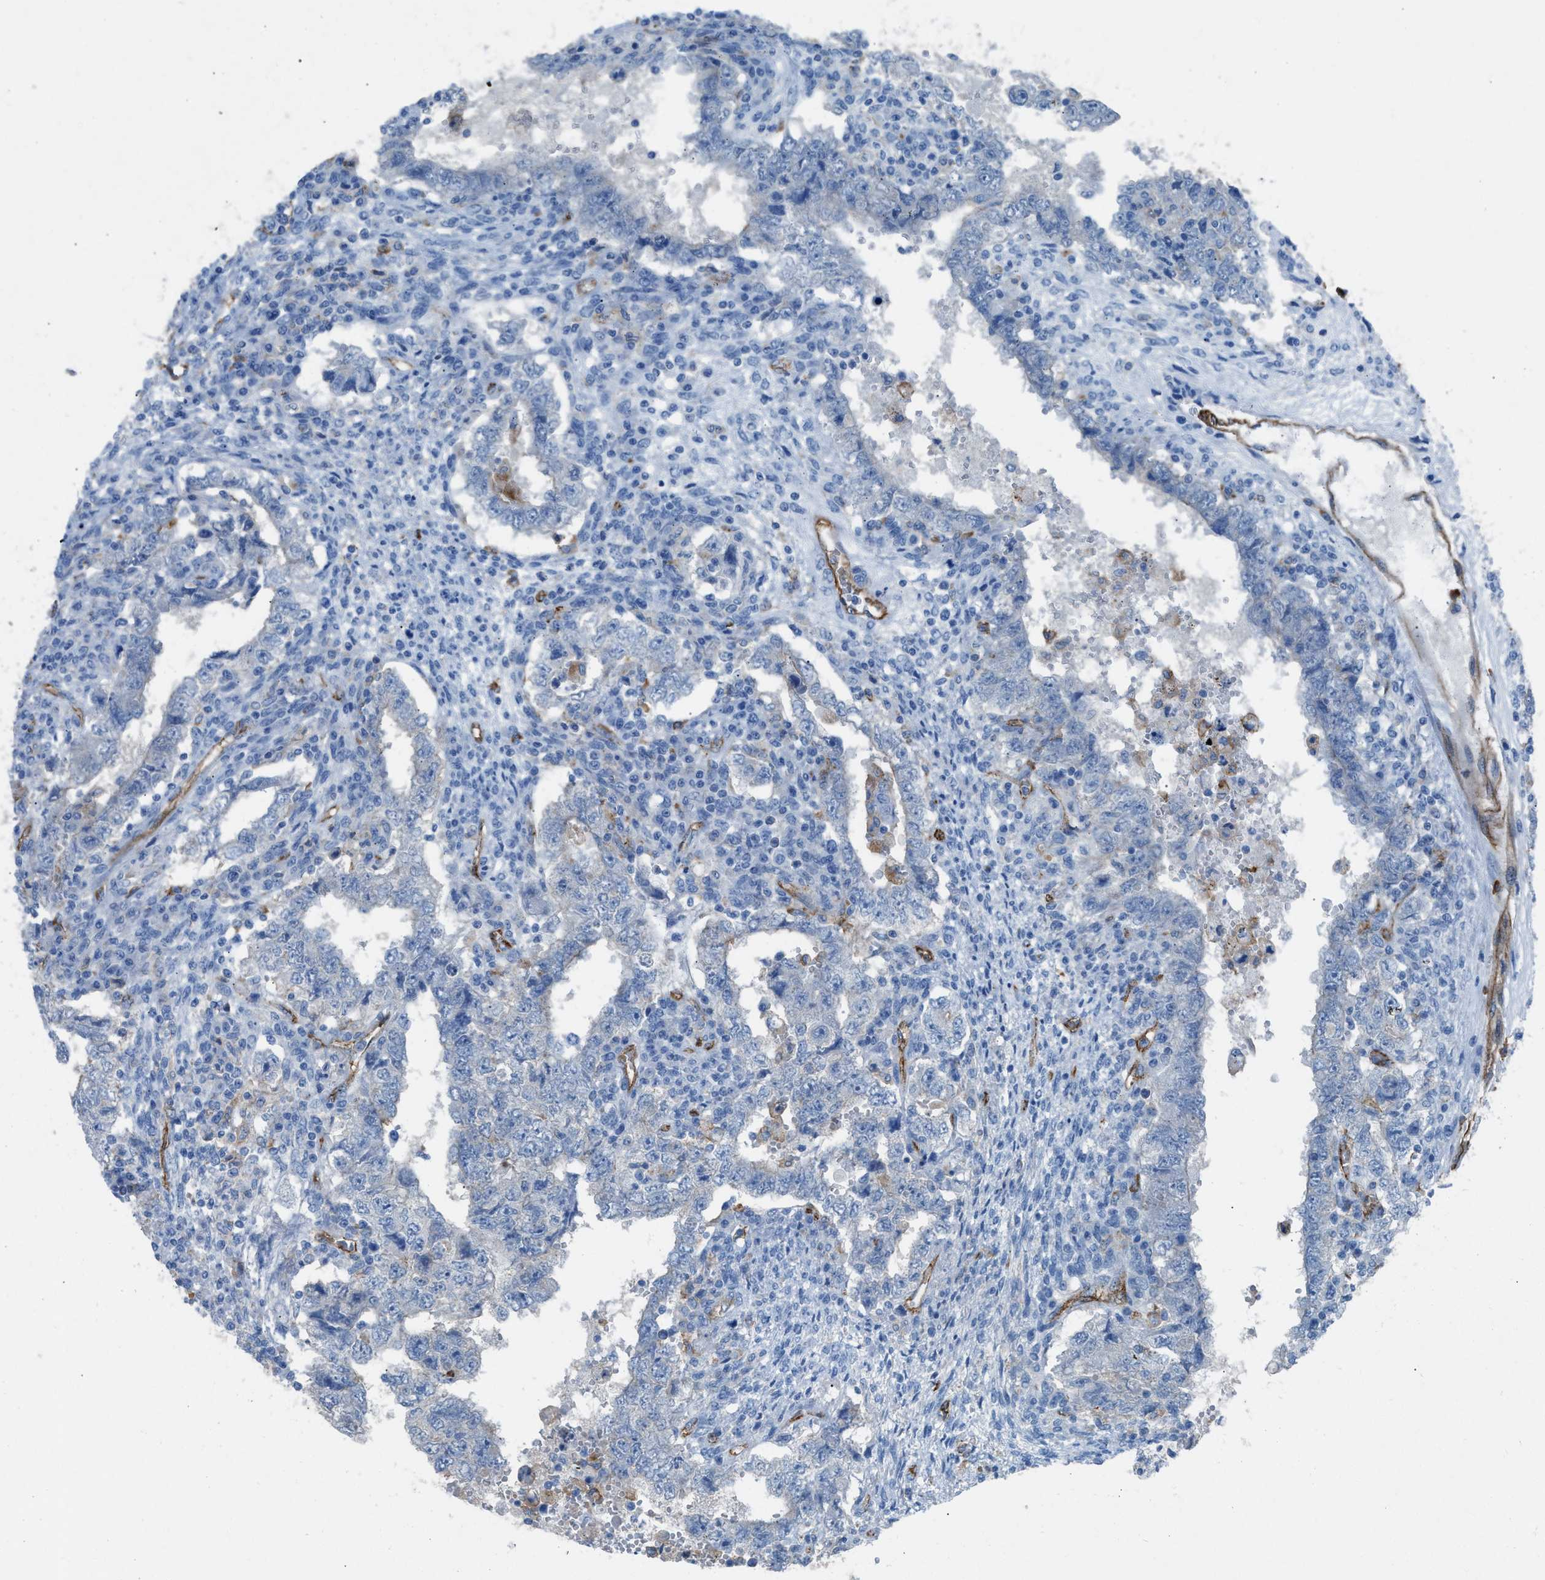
{"staining": {"intensity": "negative", "quantity": "none", "location": "none"}, "tissue": "testis cancer", "cell_type": "Tumor cells", "image_type": "cancer", "snomed": [{"axis": "morphology", "description": "Carcinoma, Embryonal, NOS"}, {"axis": "topography", "description": "Testis"}], "caption": "IHC micrograph of neoplastic tissue: testis embryonal carcinoma stained with DAB demonstrates no significant protein expression in tumor cells. (Immunohistochemistry (ihc), brightfield microscopy, high magnification).", "gene": "DYSF", "patient": {"sex": "male", "age": 26}}